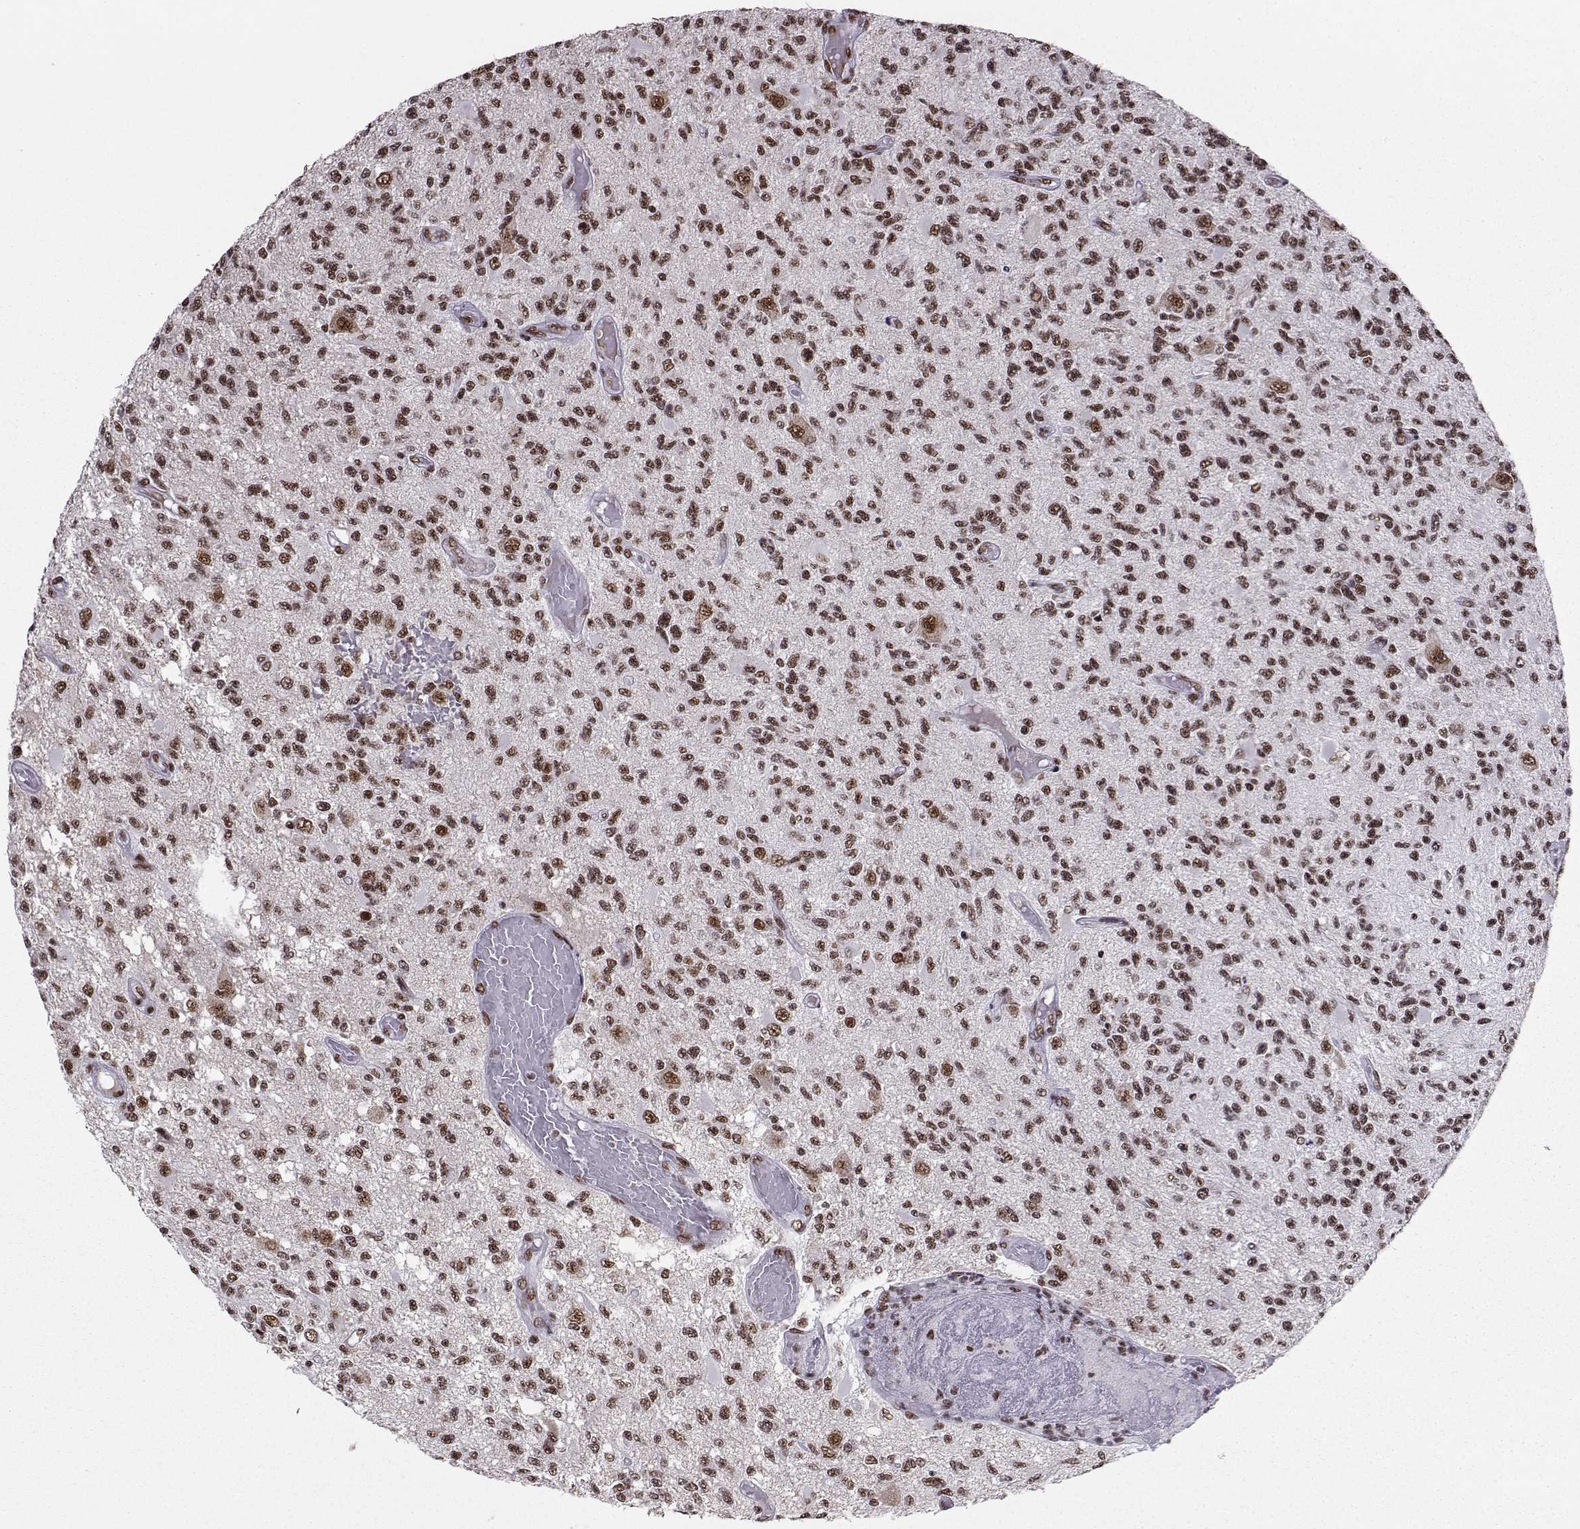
{"staining": {"intensity": "strong", "quantity": "25%-75%", "location": "nuclear"}, "tissue": "glioma", "cell_type": "Tumor cells", "image_type": "cancer", "snomed": [{"axis": "morphology", "description": "Glioma, malignant, High grade"}, {"axis": "topography", "description": "Brain"}], "caption": "Tumor cells exhibit high levels of strong nuclear expression in approximately 25%-75% of cells in glioma. Immunohistochemistry (ihc) stains the protein in brown and the nuclei are stained blue.", "gene": "SNRPB2", "patient": {"sex": "female", "age": 63}}